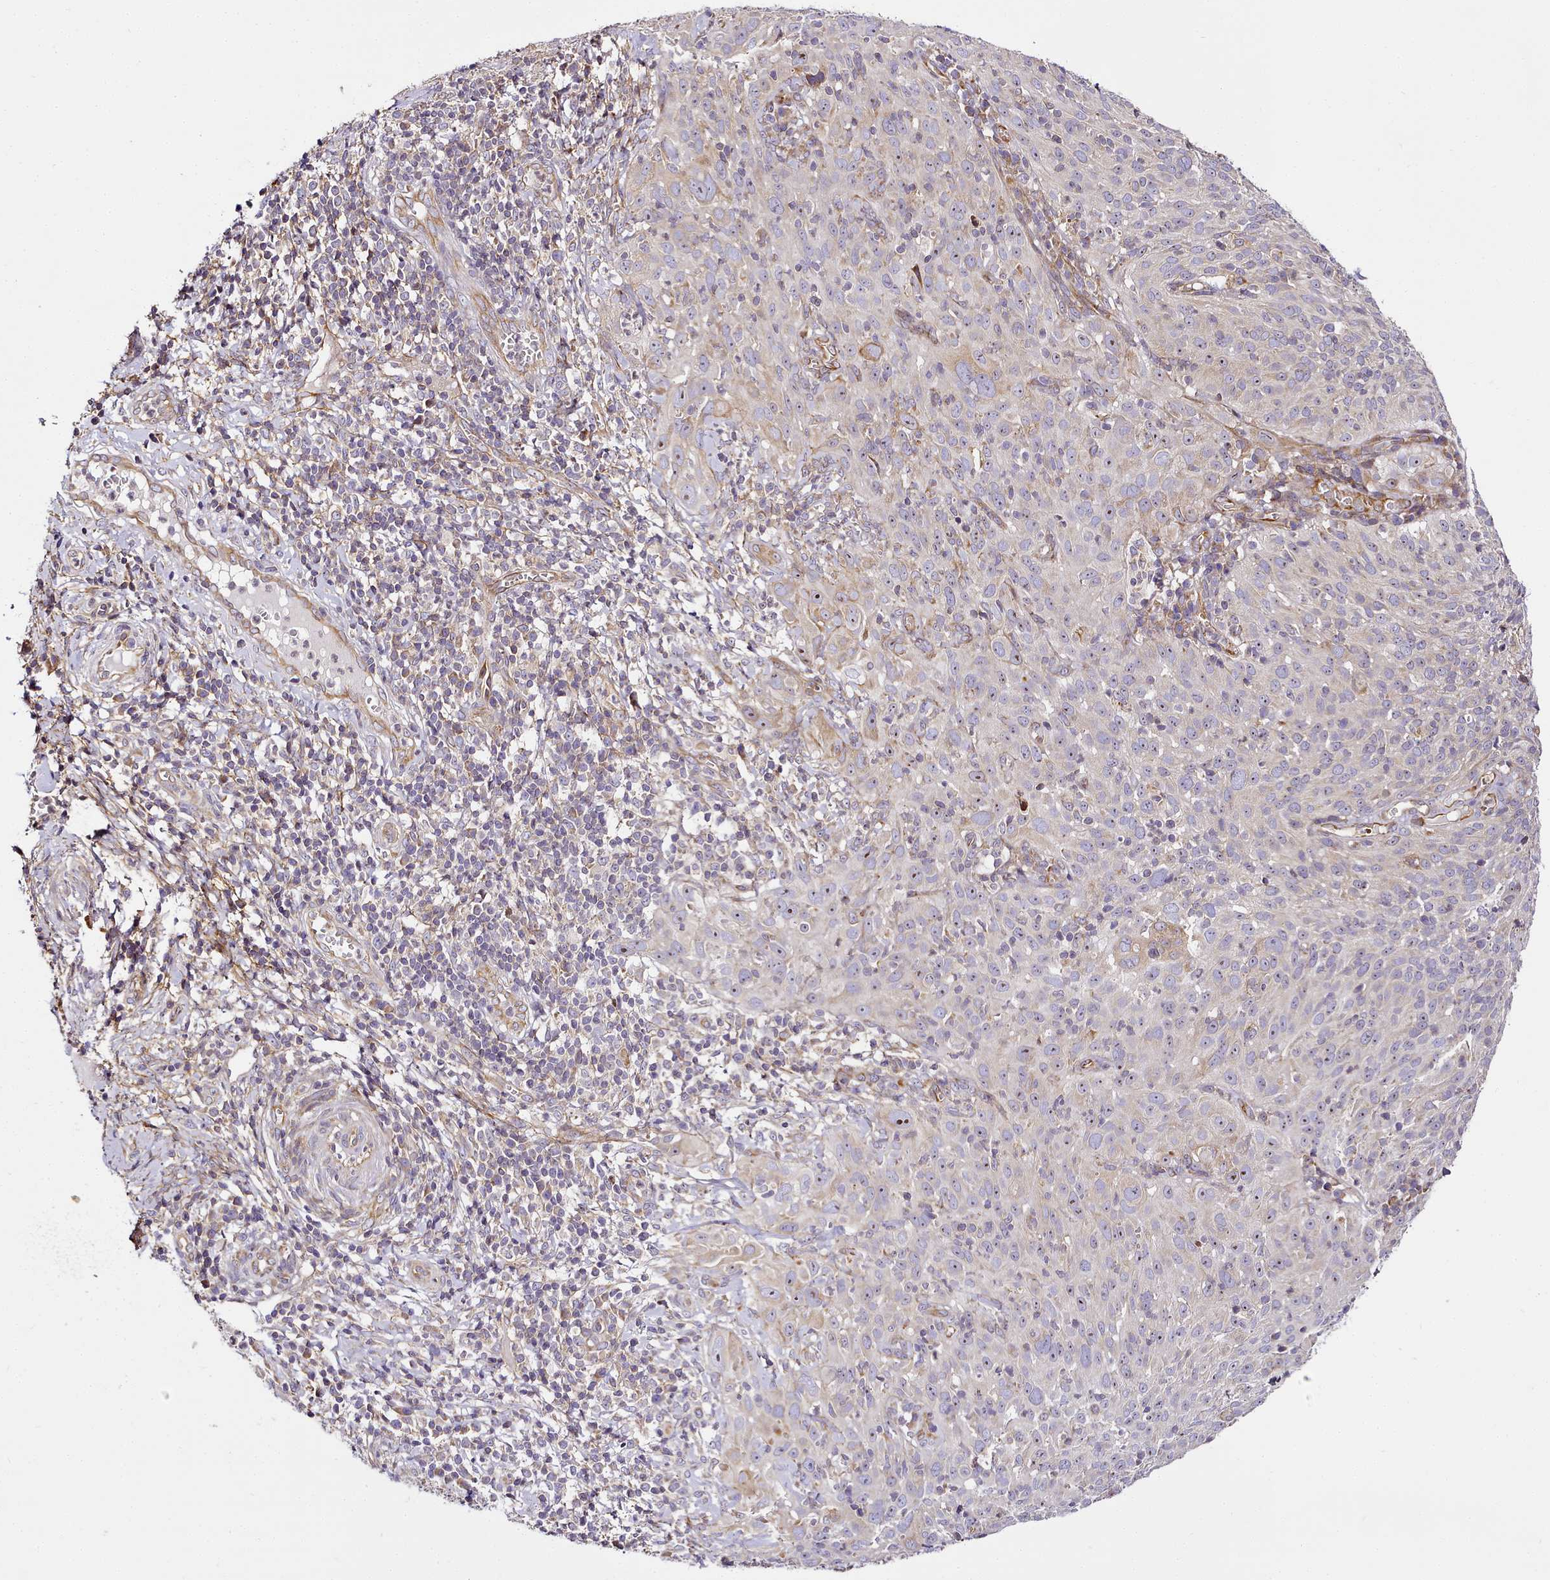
{"staining": {"intensity": "weak", "quantity": "<25%", "location": "cytoplasmic/membranous"}, "tissue": "cervical cancer", "cell_type": "Tumor cells", "image_type": "cancer", "snomed": [{"axis": "morphology", "description": "Squamous cell carcinoma, NOS"}, {"axis": "topography", "description": "Cervix"}], "caption": "There is no significant staining in tumor cells of cervical squamous cell carcinoma.", "gene": "NBPF1", "patient": {"sex": "female", "age": 31}}